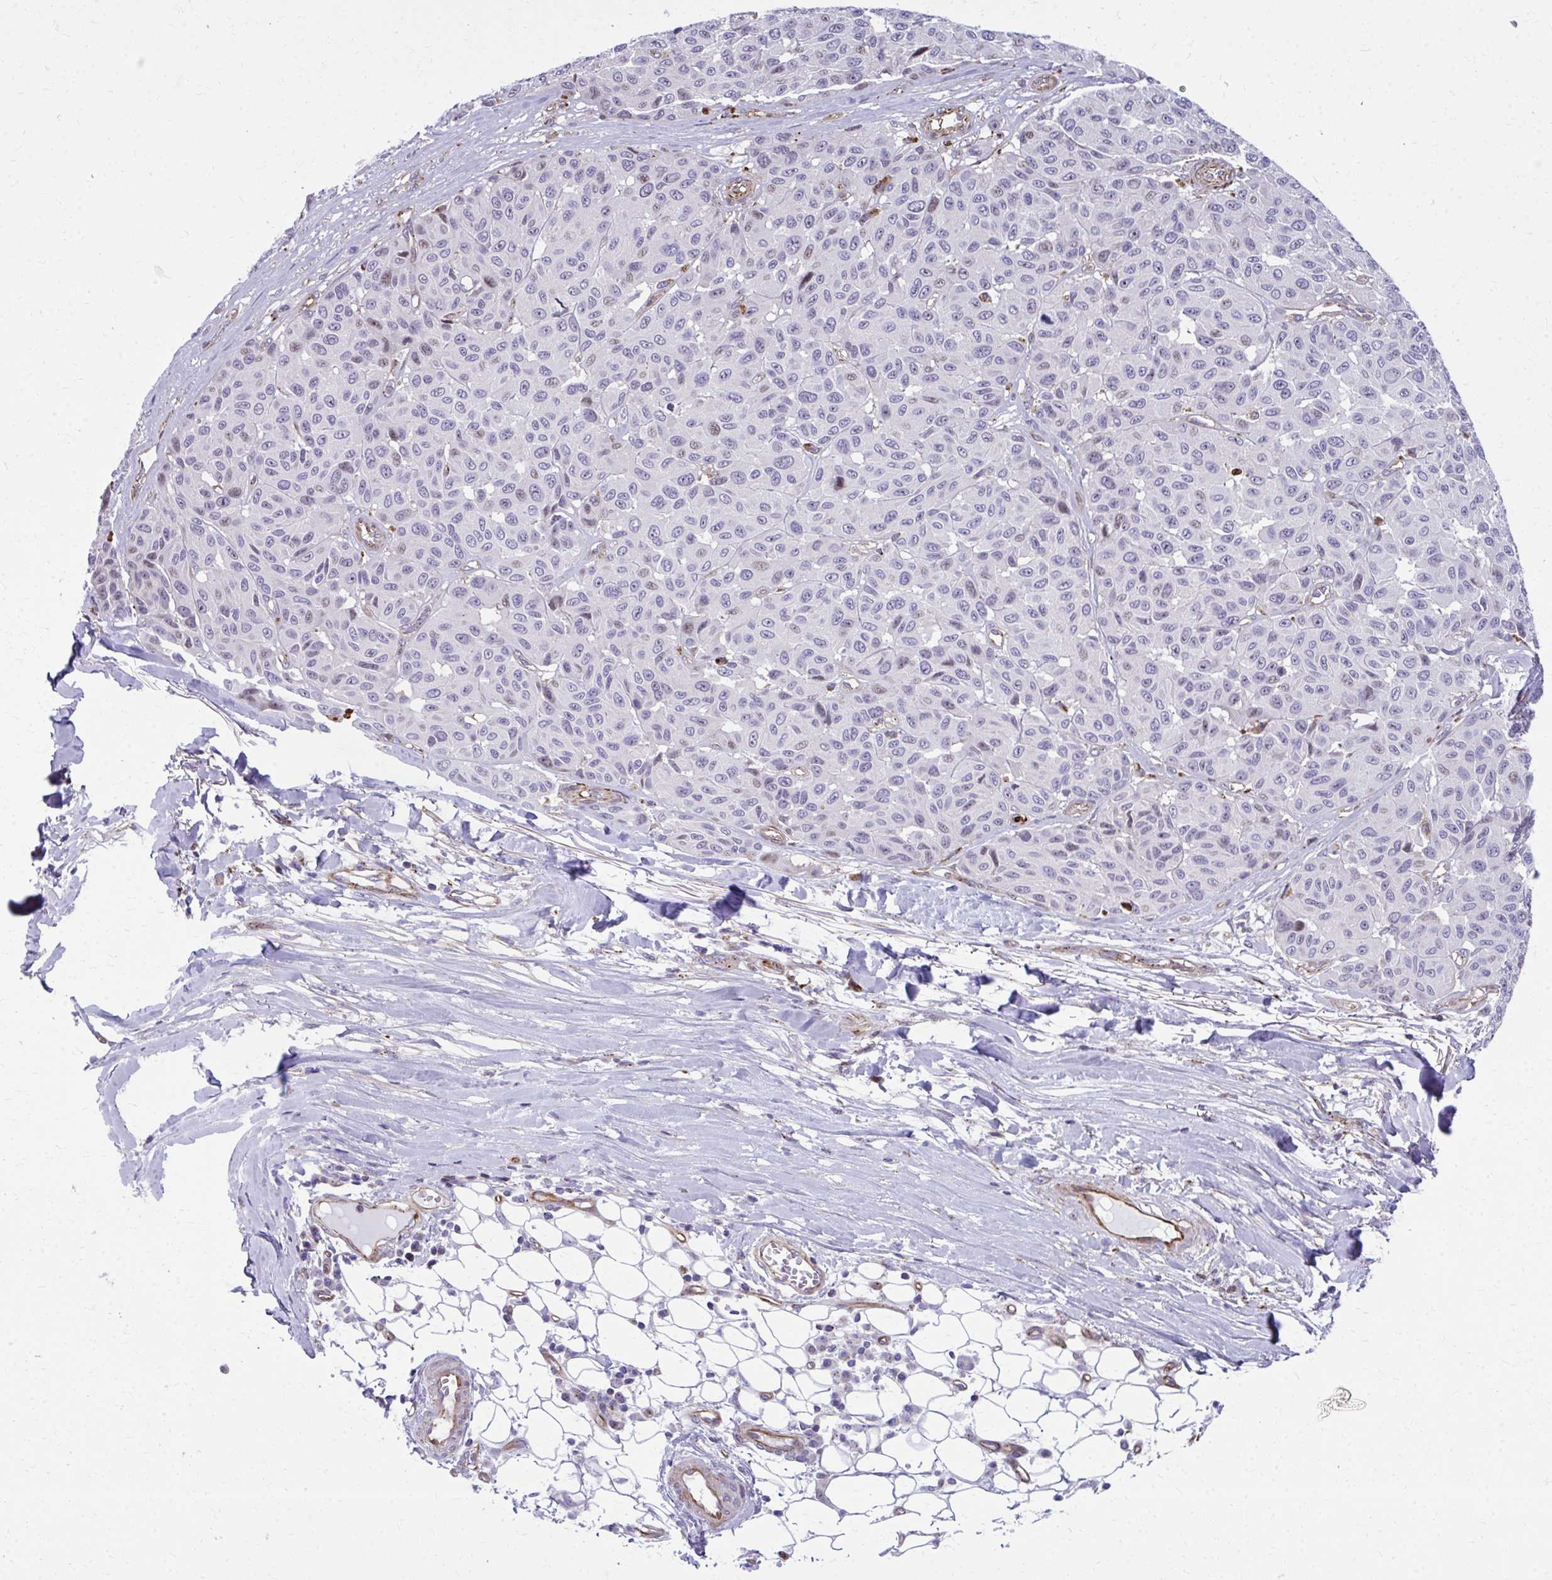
{"staining": {"intensity": "negative", "quantity": "none", "location": "none"}, "tissue": "melanoma", "cell_type": "Tumor cells", "image_type": "cancer", "snomed": [{"axis": "morphology", "description": "Malignant melanoma, NOS"}, {"axis": "topography", "description": "Skin"}], "caption": "Melanoma stained for a protein using immunohistochemistry (IHC) displays no positivity tumor cells.", "gene": "LRRC4B", "patient": {"sex": "female", "age": 66}}